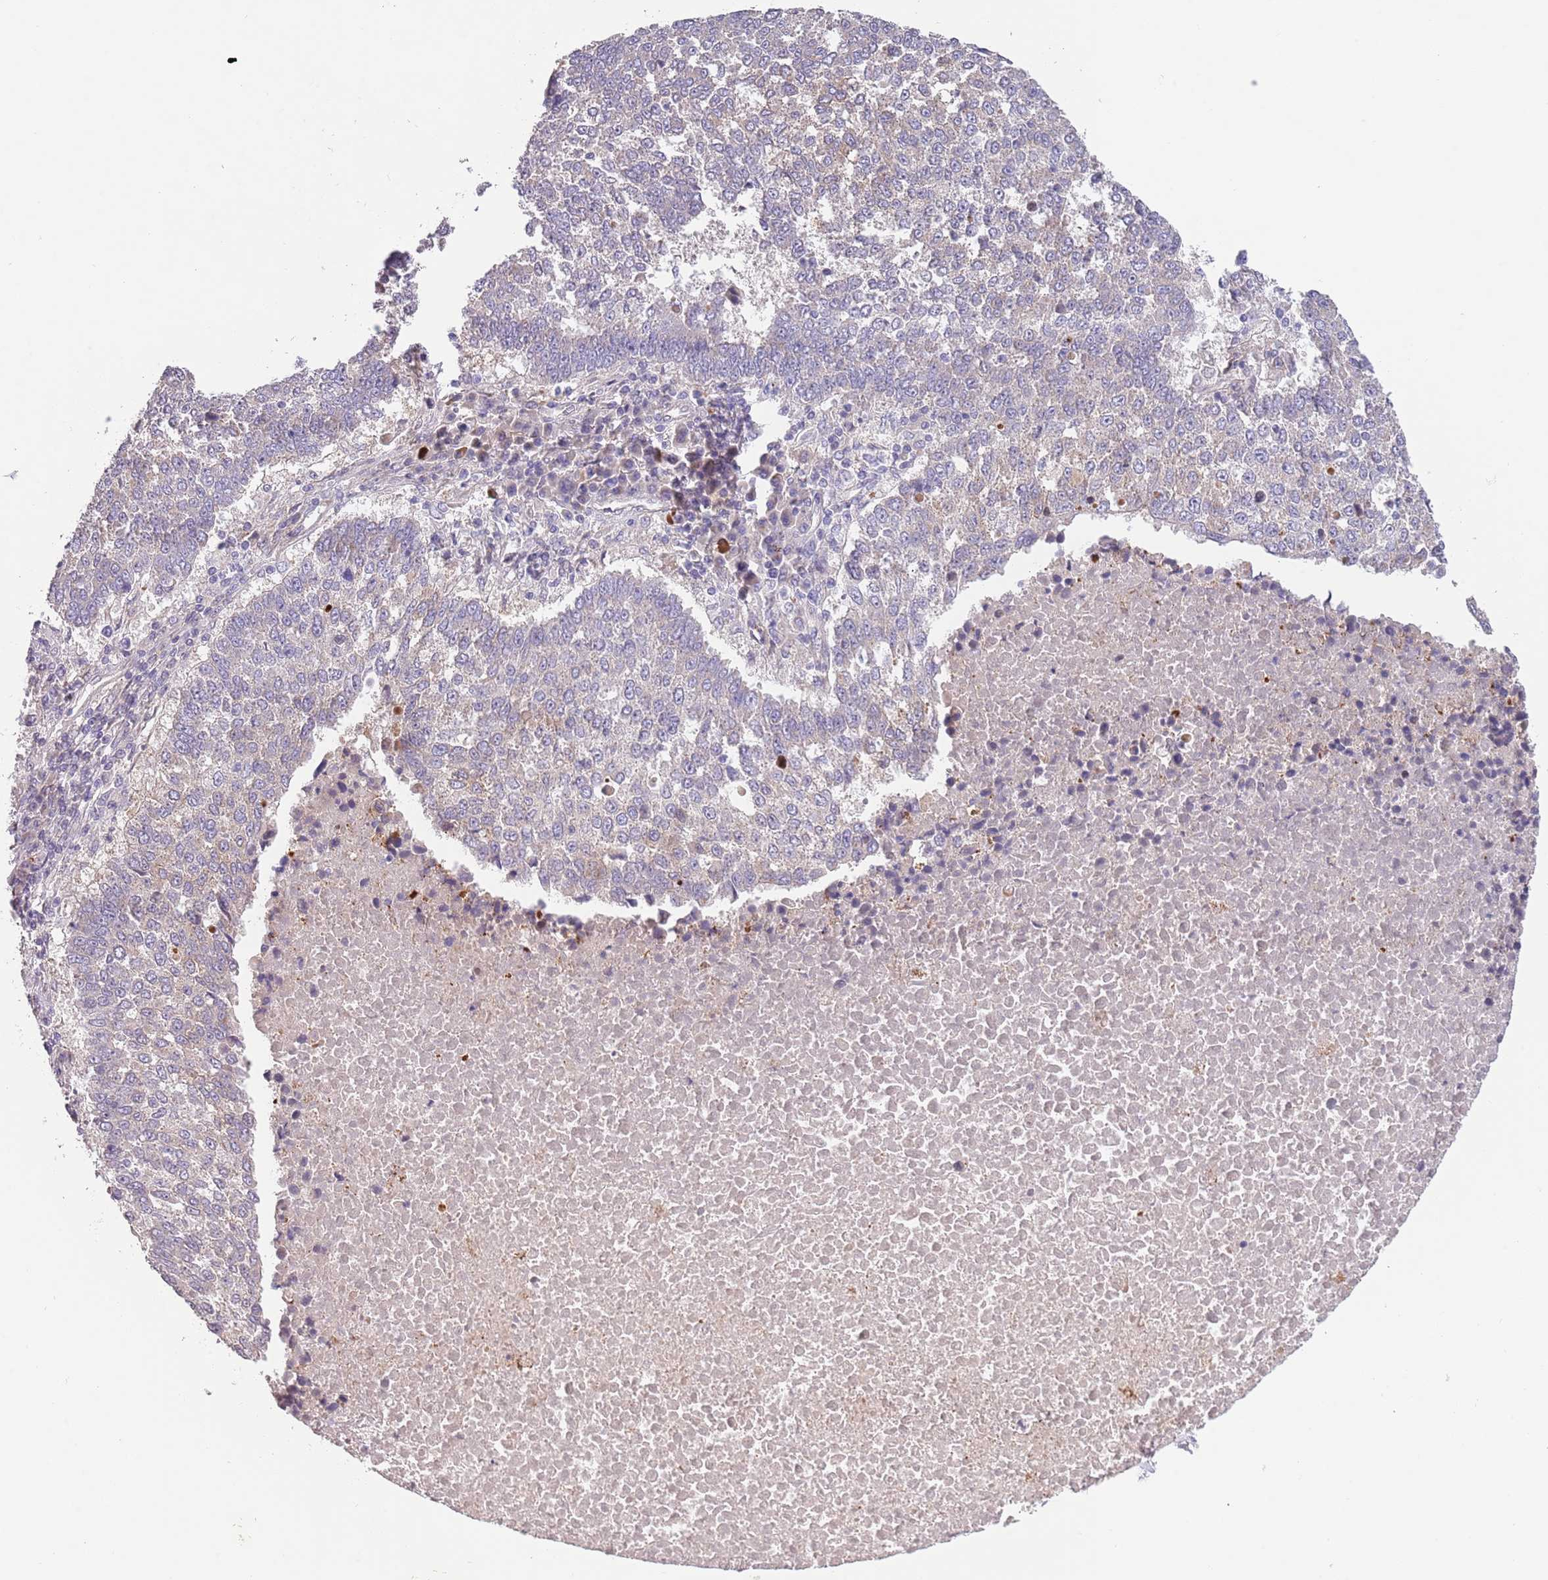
{"staining": {"intensity": "negative", "quantity": "none", "location": "none"}, "tissue": "lung cancer", "cell_type": "Tumor cells", "image_type": "cancer", "snomed": [{"axis": "morphology", "description": "Squamous cell carcinoma, NOS"}, {"axis": "topography", "description": "Lung"}], "caption": "Immunohistochemistry (IHC) image of neoplastic tissue: human lung squamous cell carcinoma stained with DAB (3,3'-diaminobenzidine) reveals no significant protein staining in tumor cells.", "gene": "ZNF658", "patient": {"sex": "male", "age": 73}}